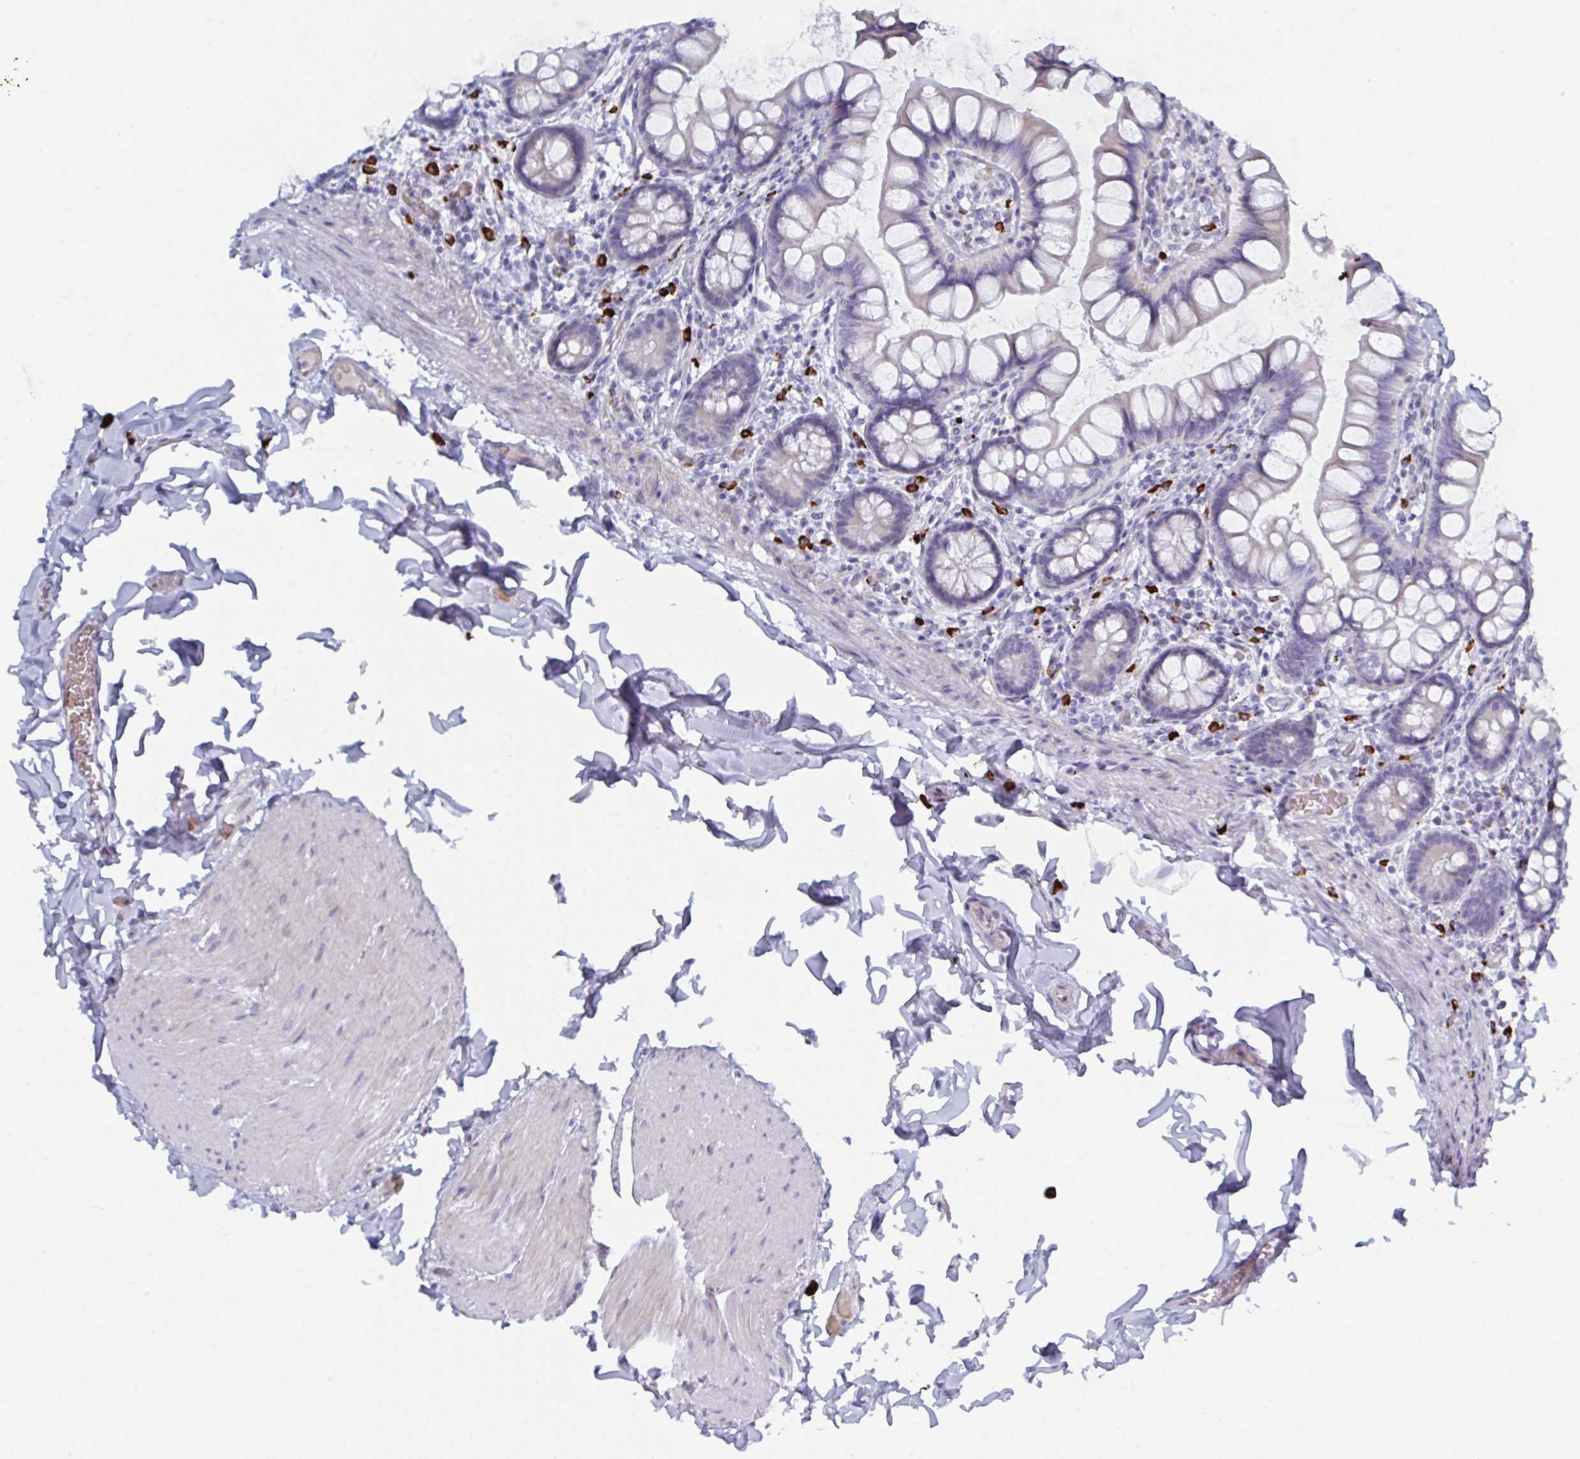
{"staining": {"intensity": "weak", "quantity": "25%-75%", "location": "cytoplasmic/membranous"}, "tissue": "small intestine", "cell_type": "Glandular cells", "image_type": "normal", "snomed": [{"axis": "morphology", "description": "Normal tissue, NOS"}, {"axis": "topography", "description": "Small intestine"}], "caption": "DAB (3,3'-diaminobenzidine) immunohistochemical staining of normal small intestine demonstrates weak cytoplasmic/membranous protein positivity in about 25%-75% of glandular cells.", "gene": "ZNF684", "patient": {"sex": "male", "age": 70}}